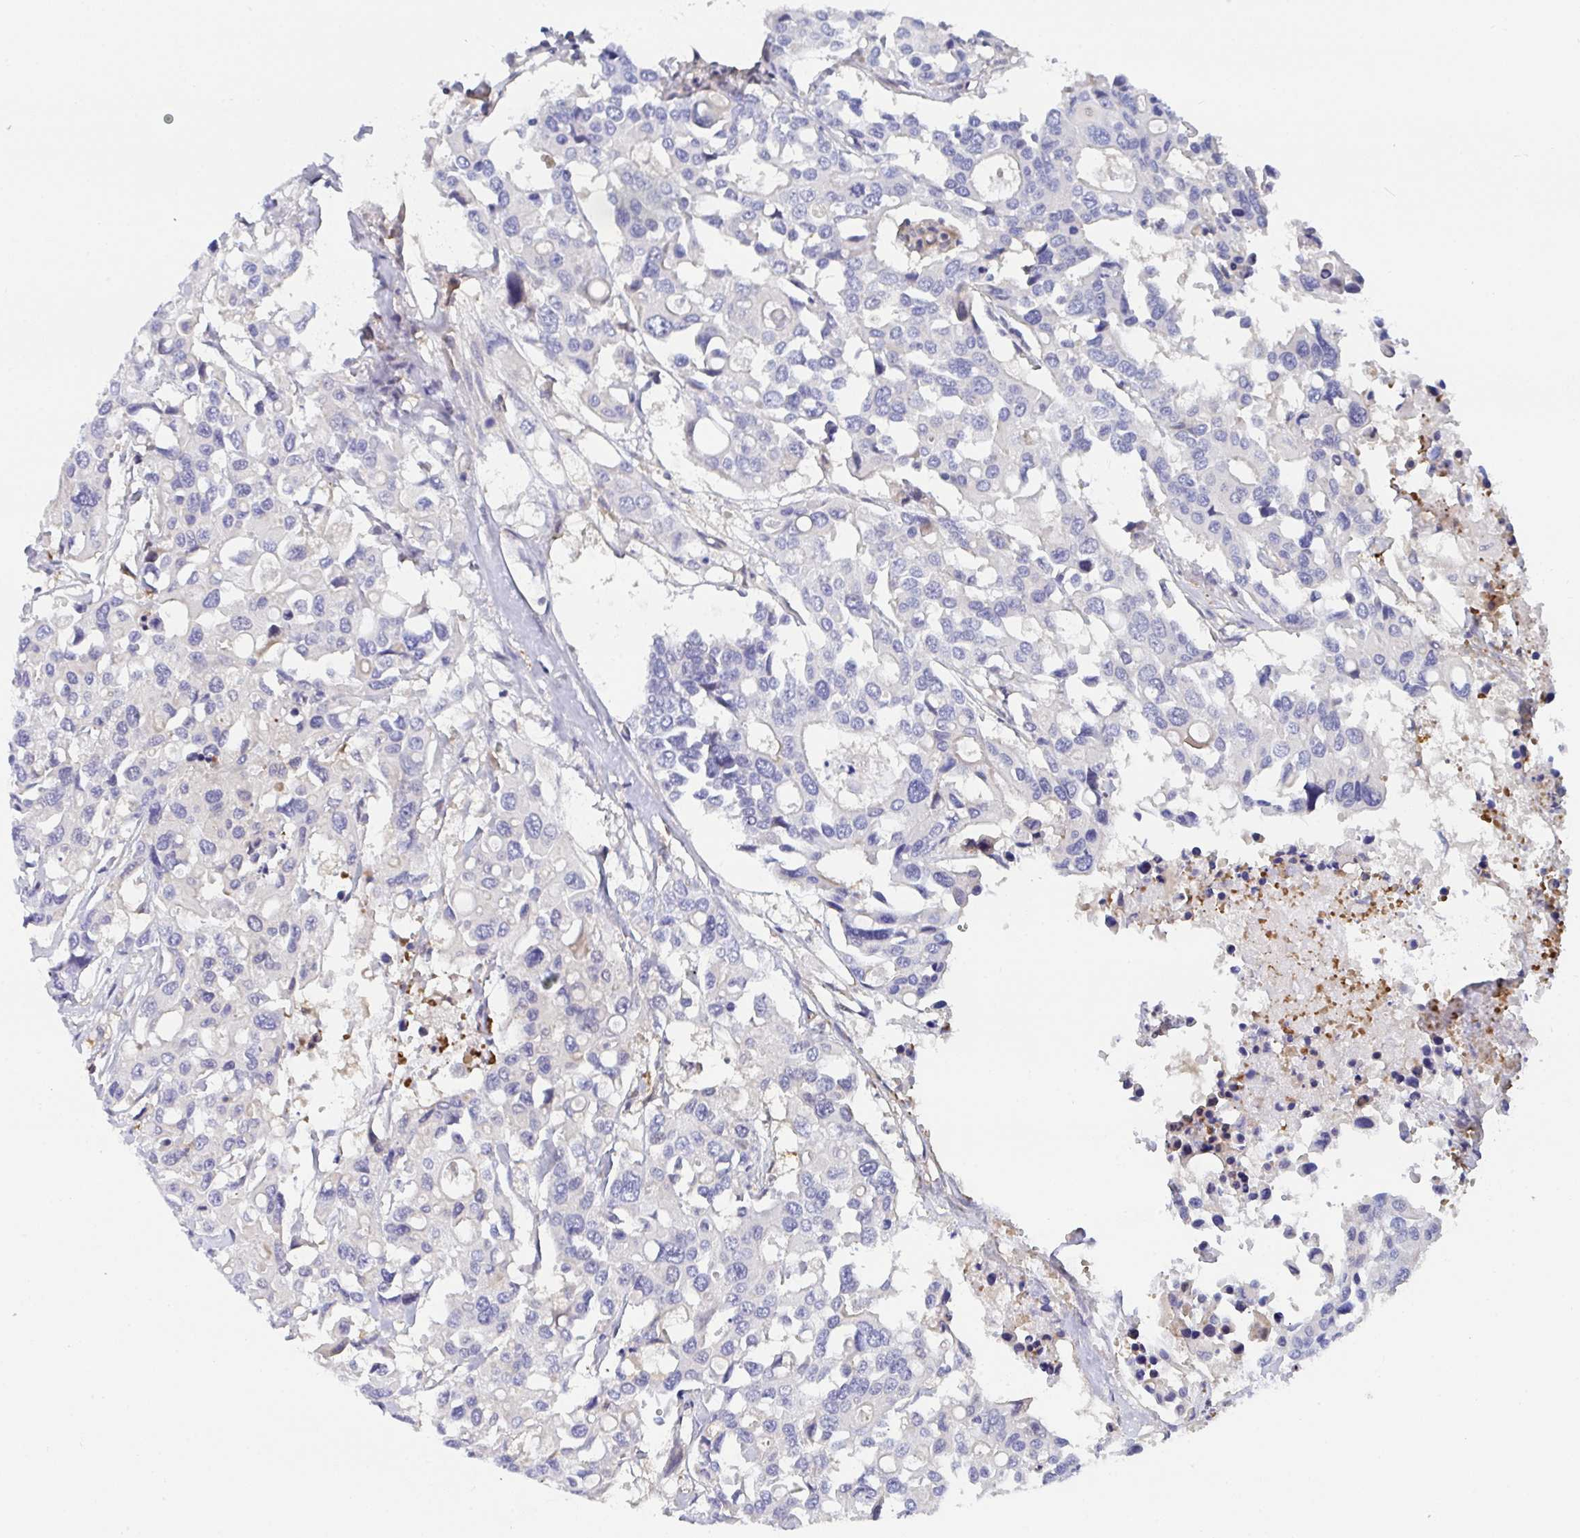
{"staining": {"intensity": "negative", "quantity": "none", "location": "none"}, "tissue": "colorectal cancer", "cell_type": "Tumor cells", "image_type": "cancer", "snomed": [{"axis": "morphology", "description": "Adenocarcinoma, NOS"}, {"axis": "topography", "description": "Colon"}], "caption": "The IHC histopathology image has no significant positivity in tumor cells of colorectal adenocarcinoma tissue.", "gene": "P2RX3", "patient": {"sex": "male", "age": 77}}